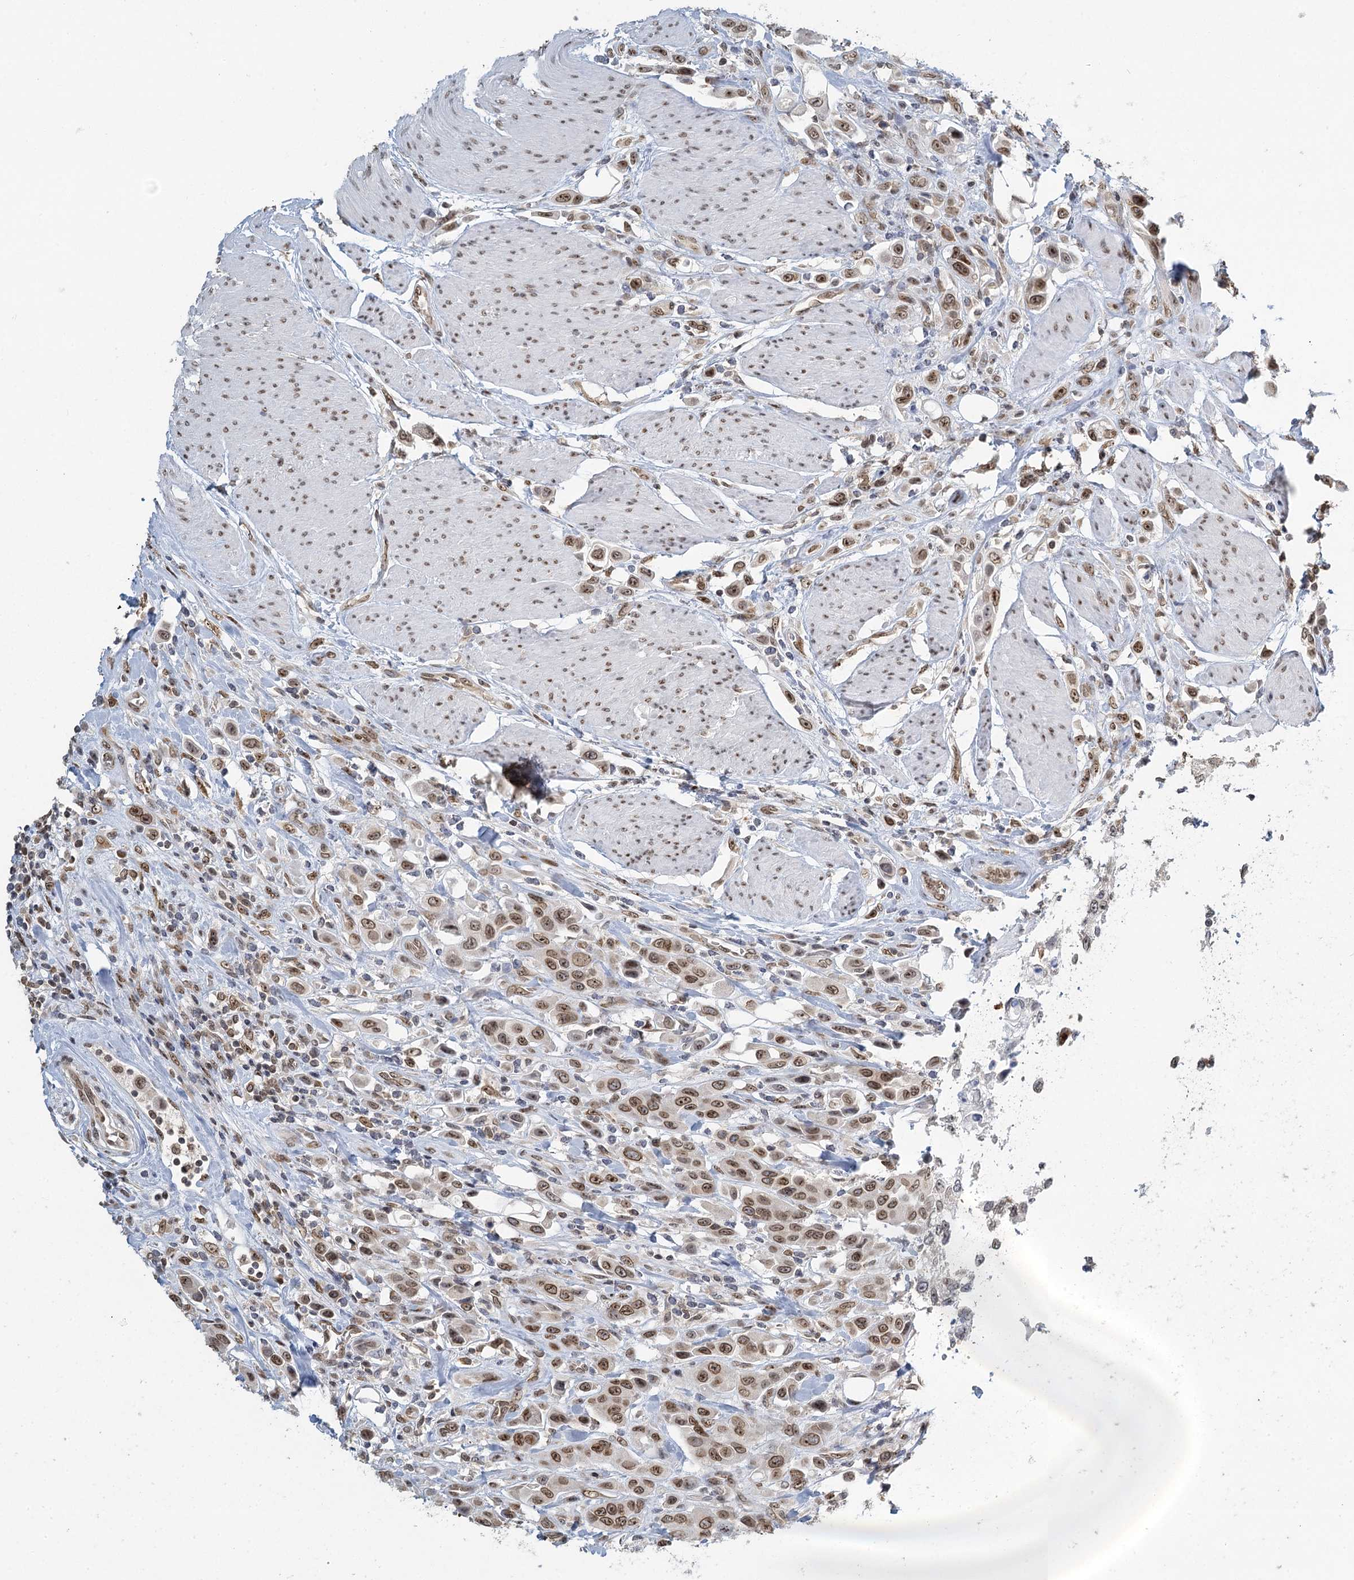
{"staining": {"intensity": "moderate", "quantity": ">75%", "location": "nuclear"}, "tissue": "urothelial cancer", "cell_type": "Tumor cells", "image_type": "cancer", "snomed": [{"axis": "morphology", "description": "Urothelial carcinoma, High grade"}, {"axis": "topography", "description": "Urinary bladder"}], "caption": "Urothelial carcinoma (high-grade) stained with a brown dye exhibits moderate nuclear positive staining in about >75% of tumor cells.", "gene": "TREX1", "patient": {"sex": "male", "age": 50}}